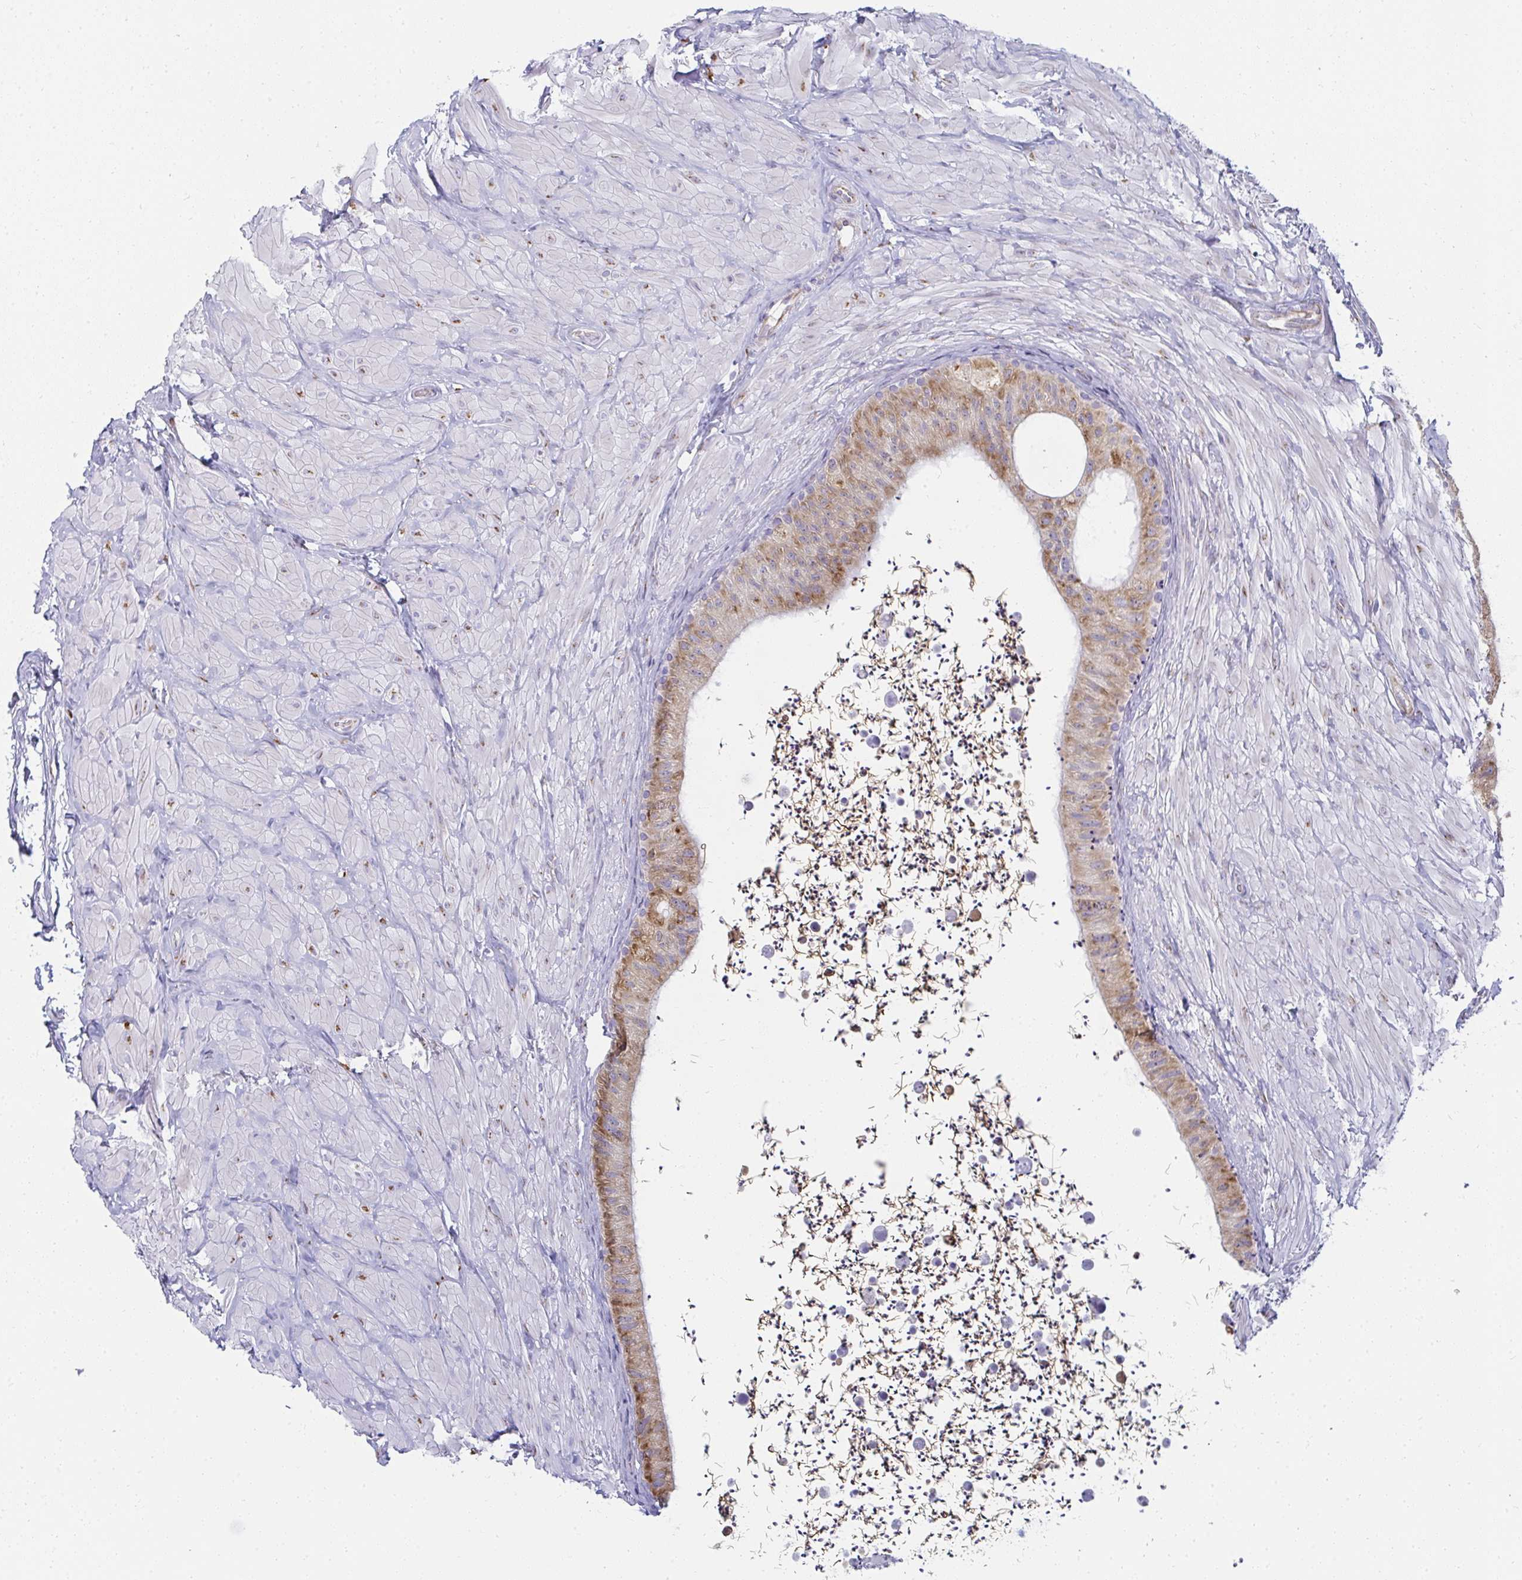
{"staining": {"intensity": "moderate", "quantity": ">75%", "location": "cytoplasmic/membranous"}, "tissue": "epididymis", "cell_type": "Glandular cells", "image_type": "normal", "snomed": [{"axis": "morphology", "description": "Normal tissue, NOS"}, {"axis": "topography", "description": "Epididymis"}, {"axis": "topography", "description": "Peripheral nerve tissue"}], "caption": "Brown immunohistochemical staining in unremarkable human epididymis exhibits moderate cytoplasmic/membranous staining in approximately >75% of glandular cells.", "gene": "SHROOM1", "patient": {"sex": "male", "age": 32}}